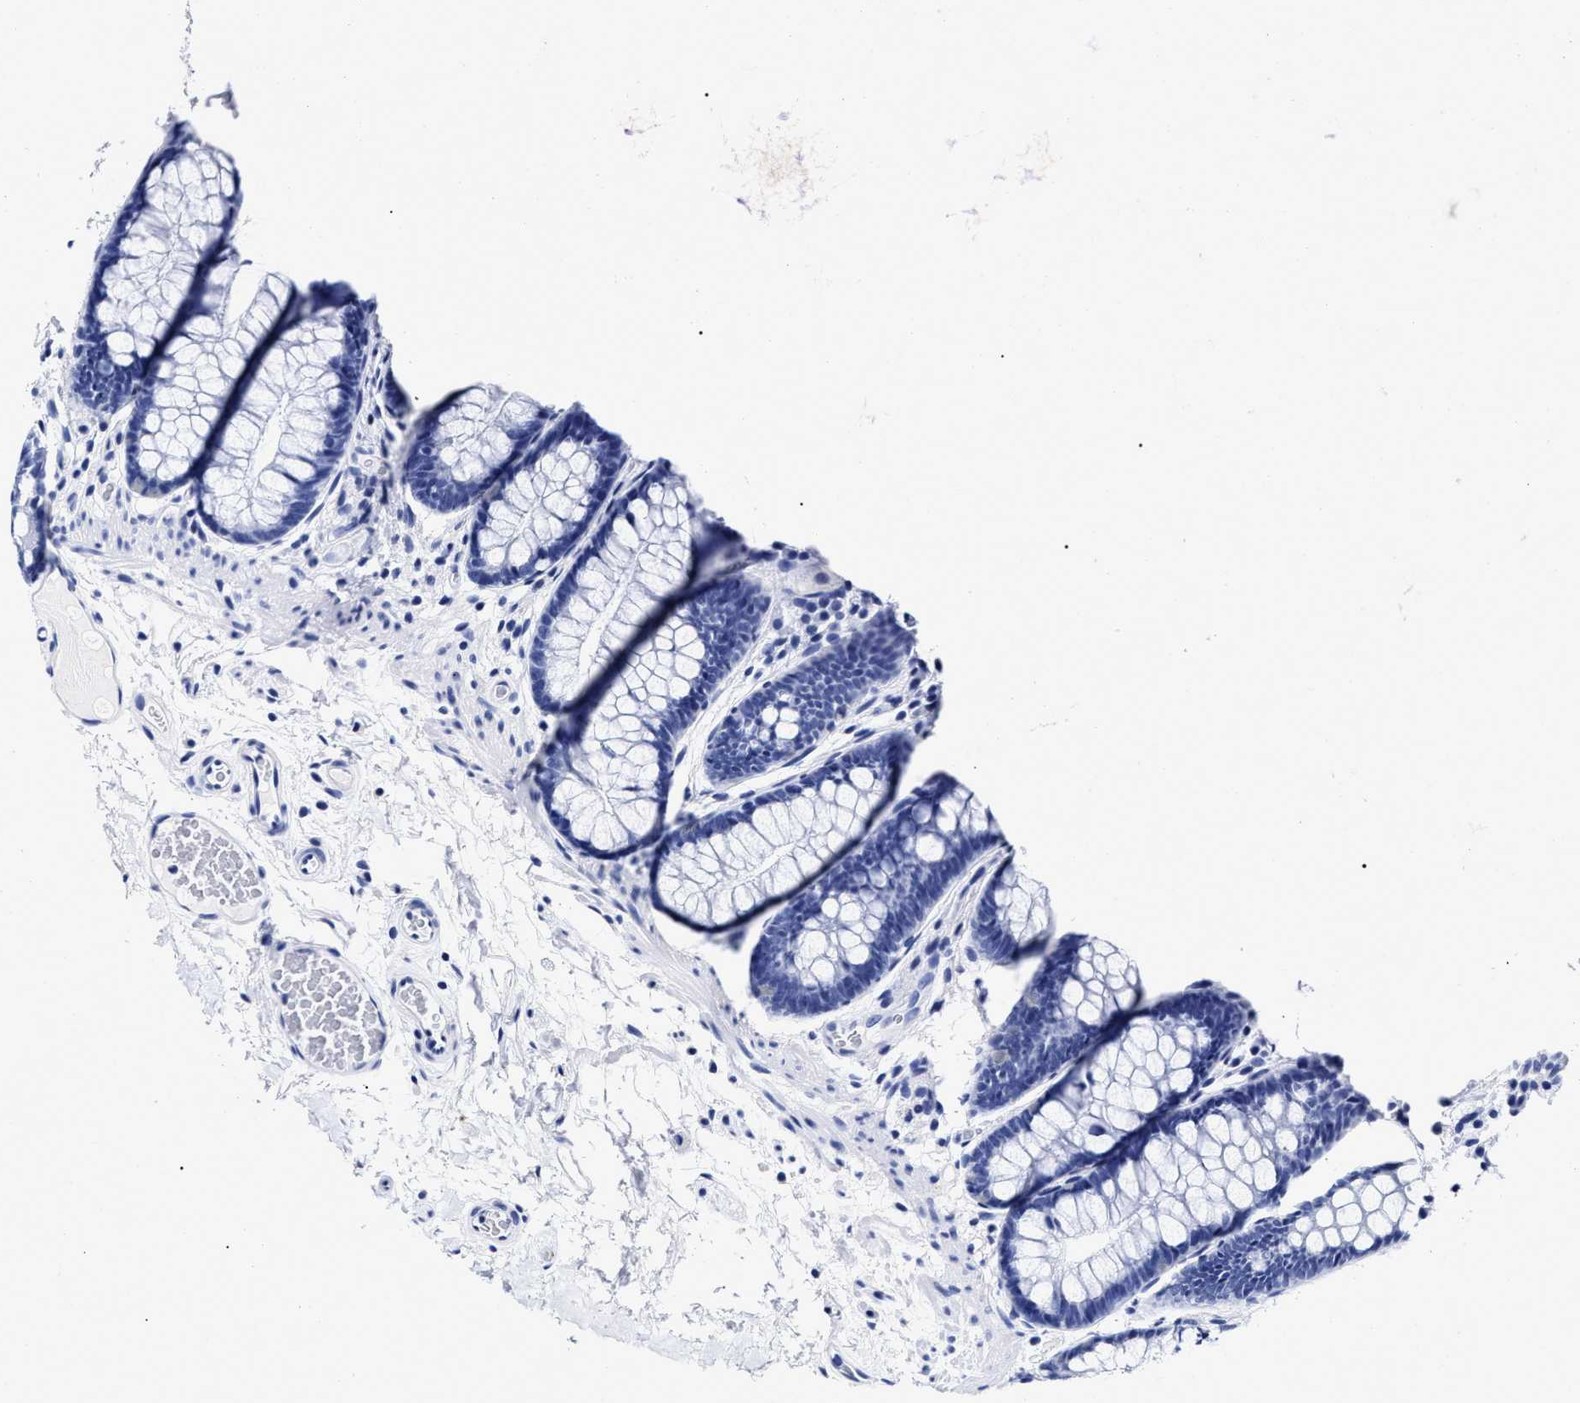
{"staining": {"intensity": "negative", "quantity": "none", "location": "none"}, "tissue": "colon", "cell_type": "Endothelial cells", "image_type": "normal", "snomed": [{"axis": "morphology", "description": "Normal tissue, NOS"}, {"axis": "topography", "description": "Colon"}], "caption": "The image exhibits no significant staining in endothelial cells of colon. Brightfield microscopy of immunohistochemistry stained with DAB (3,3'-diaminobenzidine) (brown) and hematoxylin (blue), captured at high magnification.", "gene": "LRRC8E", "patient": {"sex": "female", "age": 56}}